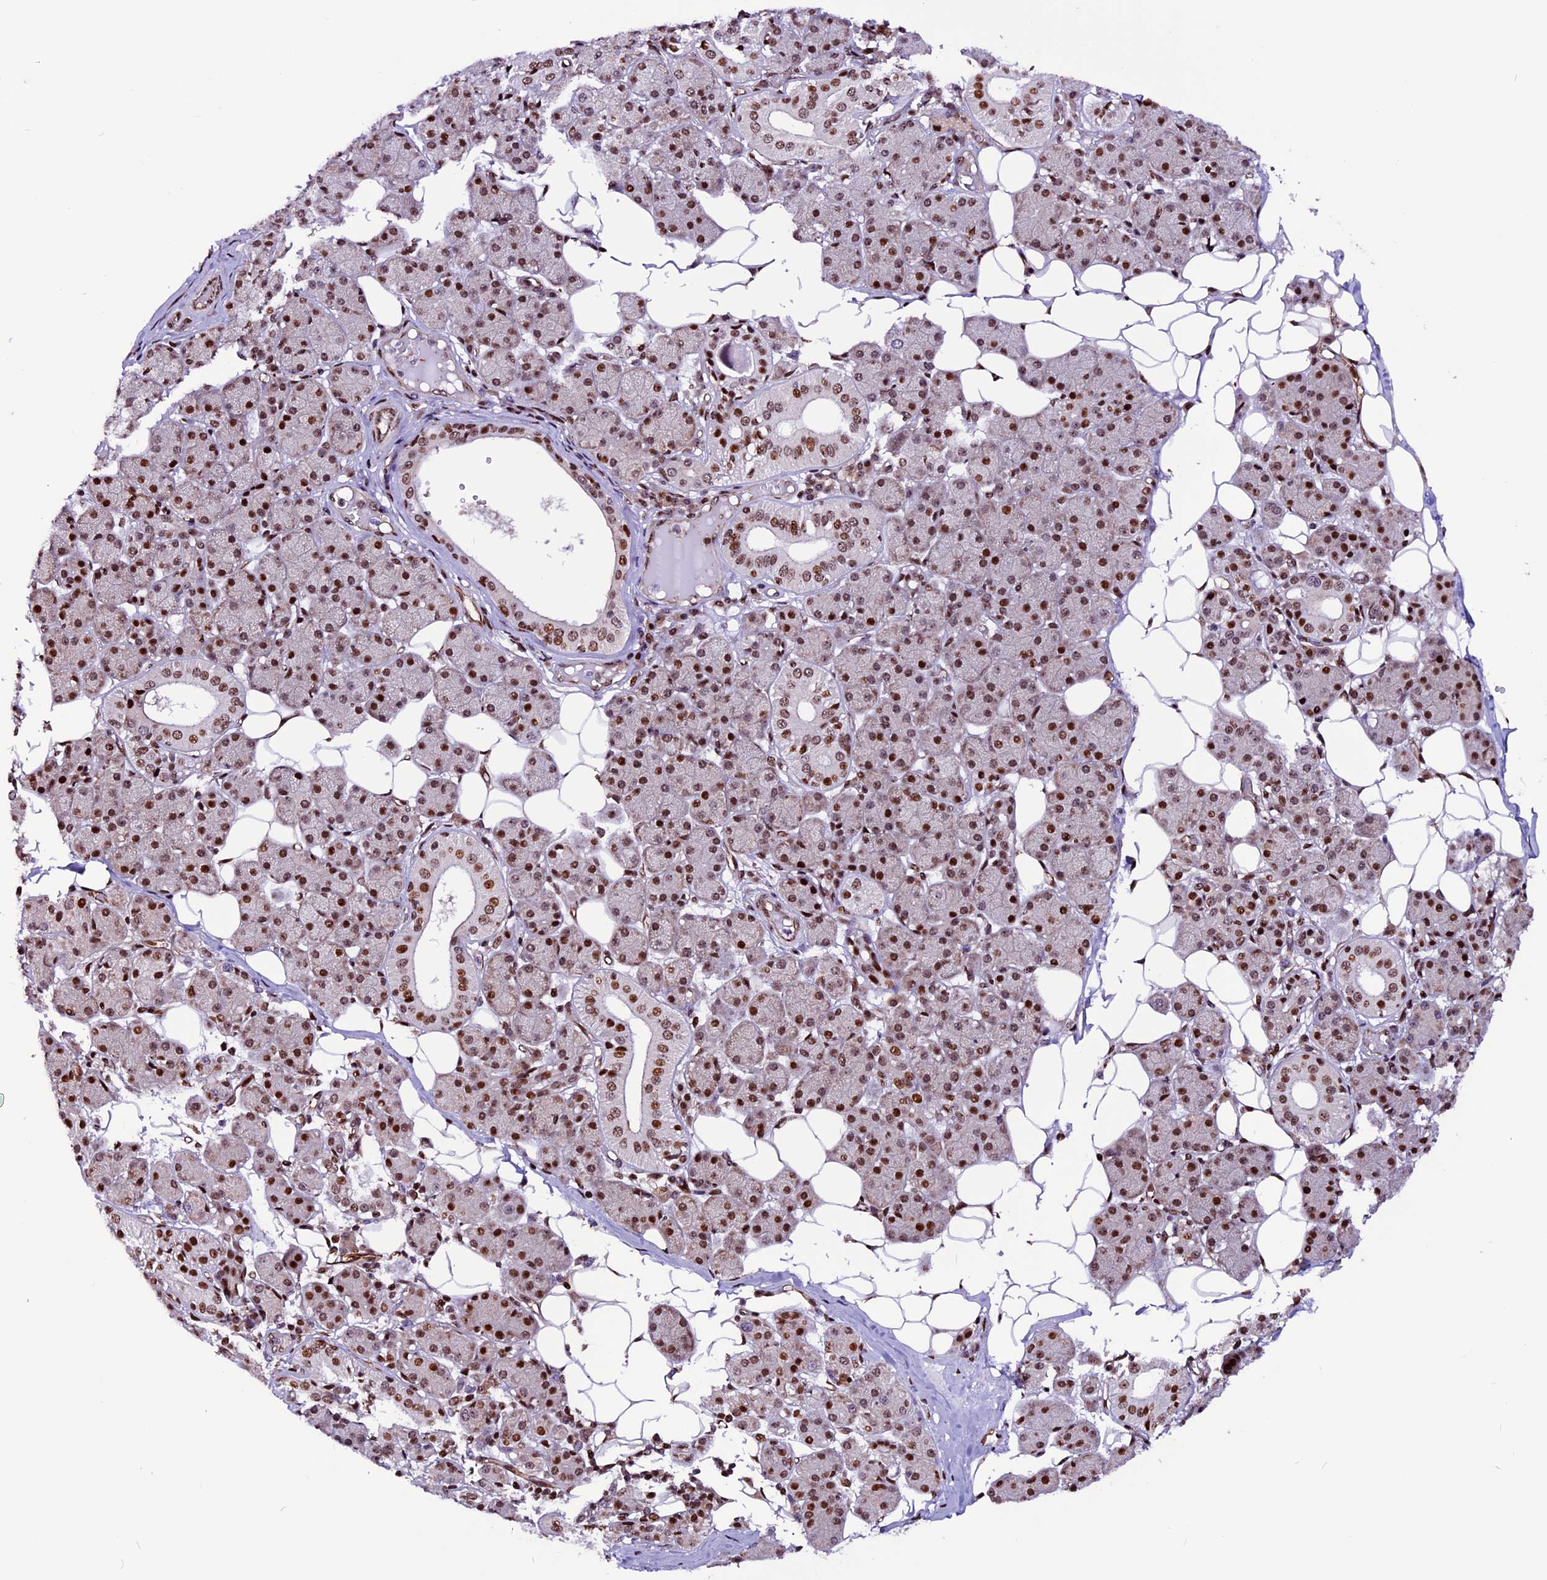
{"staining": {"intensity": "strong", "quantity": ">75%", "location": "nuclear"}, "tissue": "salivary gland", "cell_type": "Glandular cells", "image_type": "normal", "snomed": [{"axis": "morphology", "description": "Normal tissue, NOS"}, {"axis": "topography", "description": "Salivary gland"}], "caption": "Protein staining reveals strong nuclear expression in approximately >75% of glandular cells in unremarkable salivary gland.", "gene": "RINL", "patient": {"sex": "female", "age": 33}}